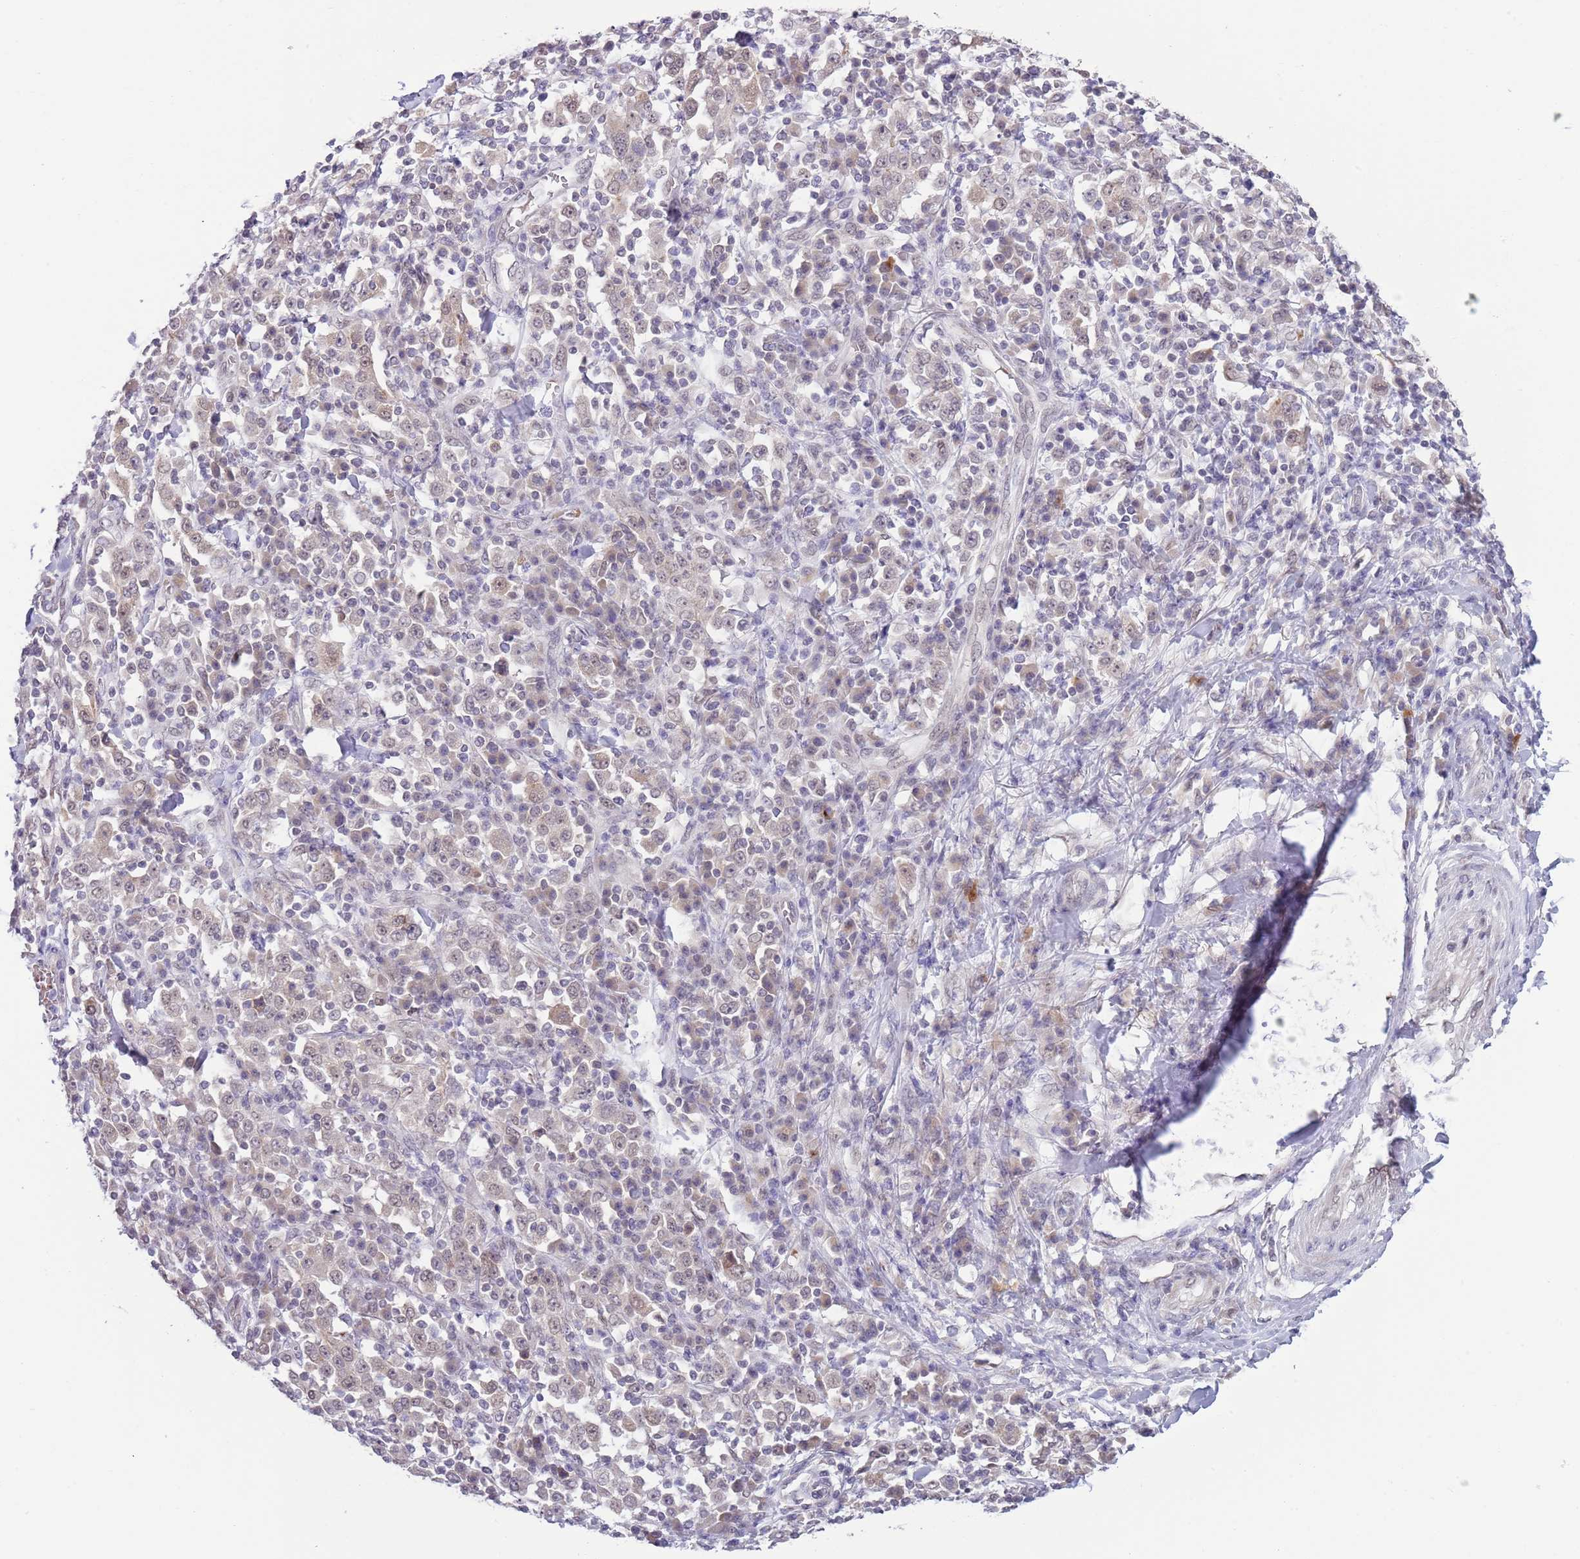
{"staining": {"intensity": "negative", "quantity": "none", "location": "none"}, "tissue": "stomach cancer", "cell_type": "Tumor cells", "image_type": "cancer", "snomed": [{"axis": "morphology", "description": "Normal tissue, NOS"}, {"axis": "morphology", "description": "Adenocarcinoma, NOS"}, {"axis": "topography", "description": "Stomach, upper"}, {"axis": "topography", "description": "Stomach"}], "caption": "A micrograph of adenocarcinoma (stomach) stained for a protein displays no brown staining in tumor cells.", "gene": "TM2D1", "patient": {"sex": "male", "age": 59}}